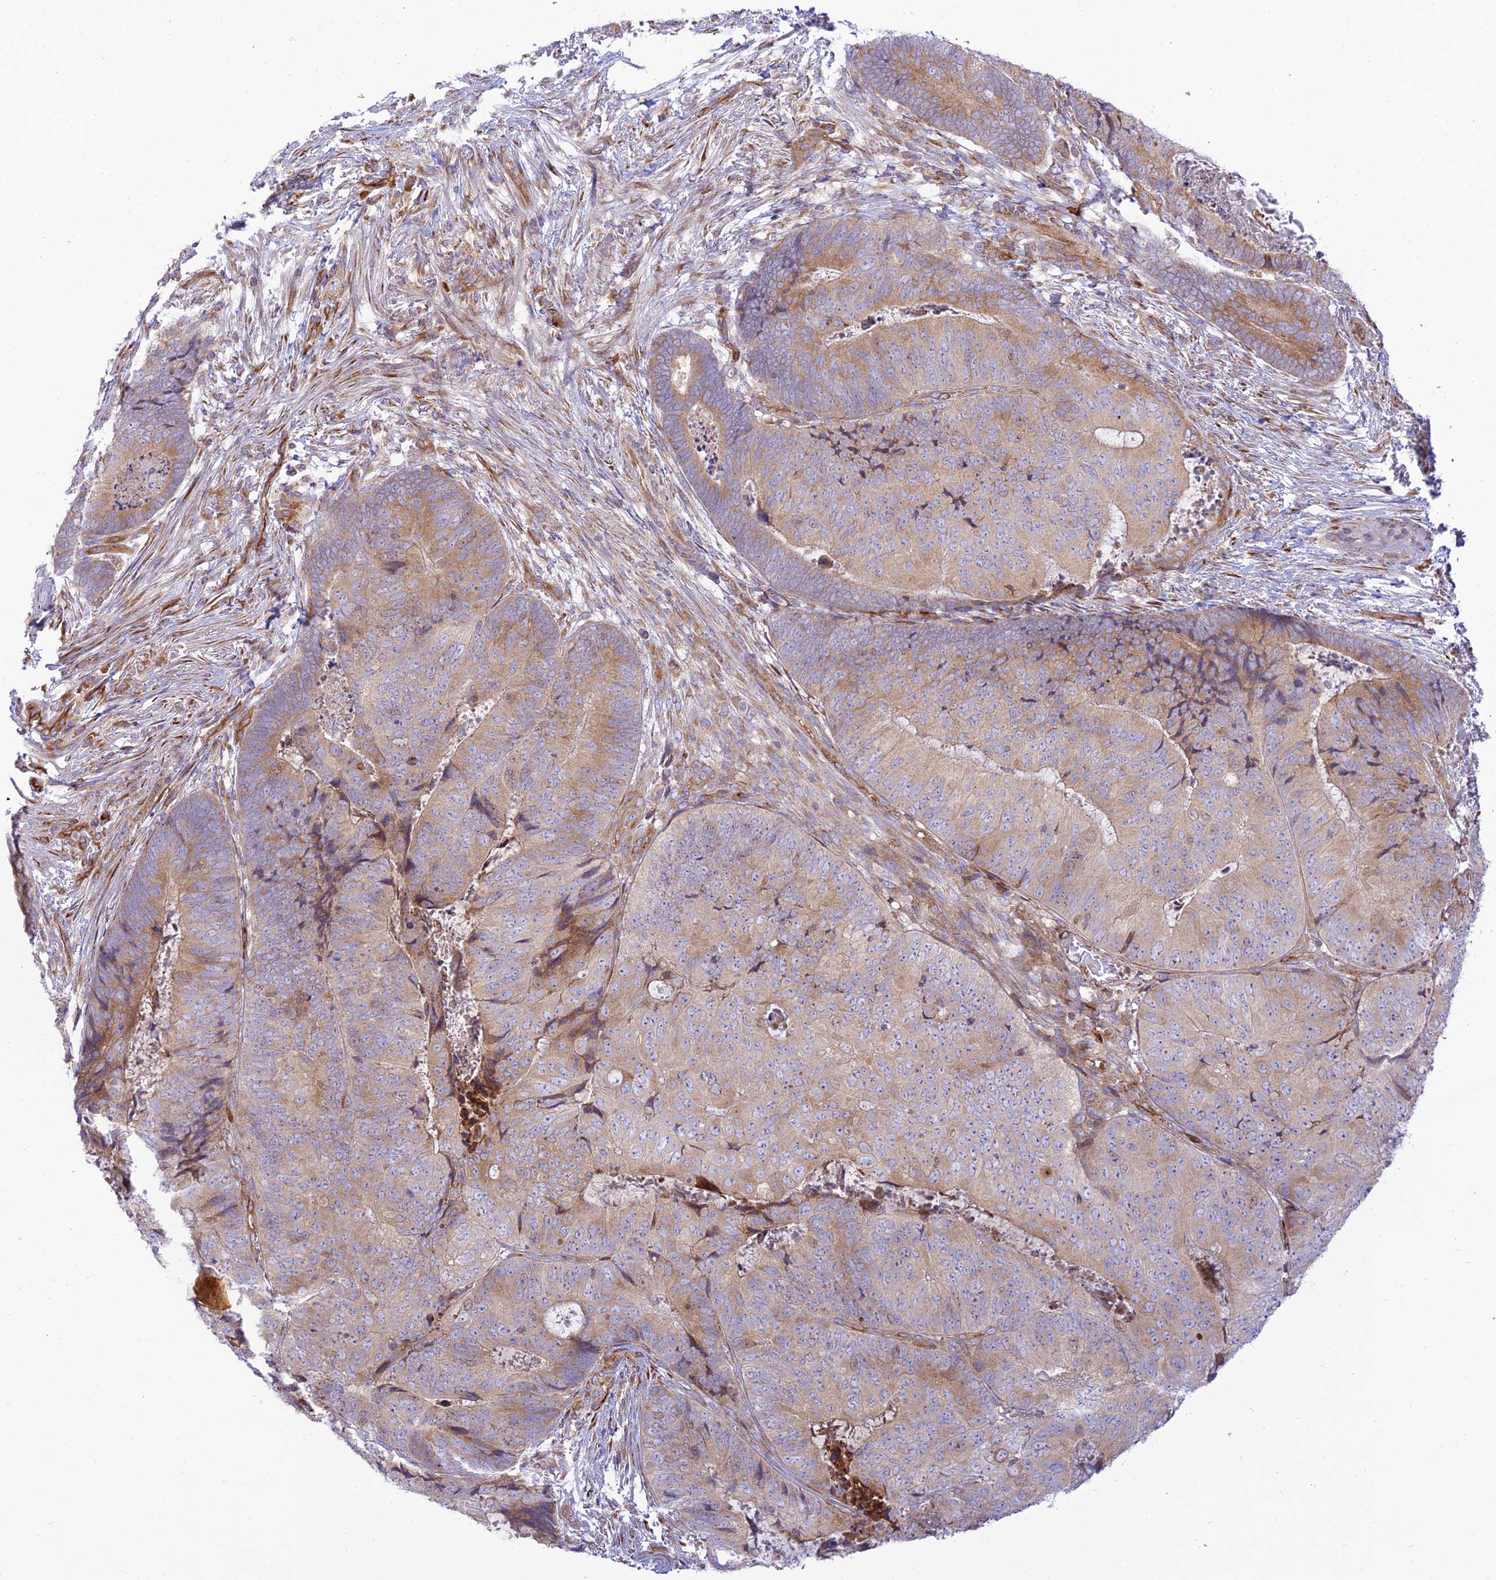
{"staining": {"intensity": "moderate", "quantity": "25%-75%", "location": "cytoplasmic/membranous"}, "tissue": "colorectal cancer", "cell_type": "Tumor cells", "image_type": "cancer", "snomed": [{"axis": "morphology", "description": "Adenocarcinoma, NOS"}, {"axis": "topography", "description": "Colon"}], "caption": "A high-resolution micrograph shows immunohistochemistry staining of colorectal cancer, which exhibits moderate cytoplasmic/membranous positivity in about 25%-75% of tumor cells.", "gene": "PIMREG", "patient": {"sex": "female", "age": 67}}